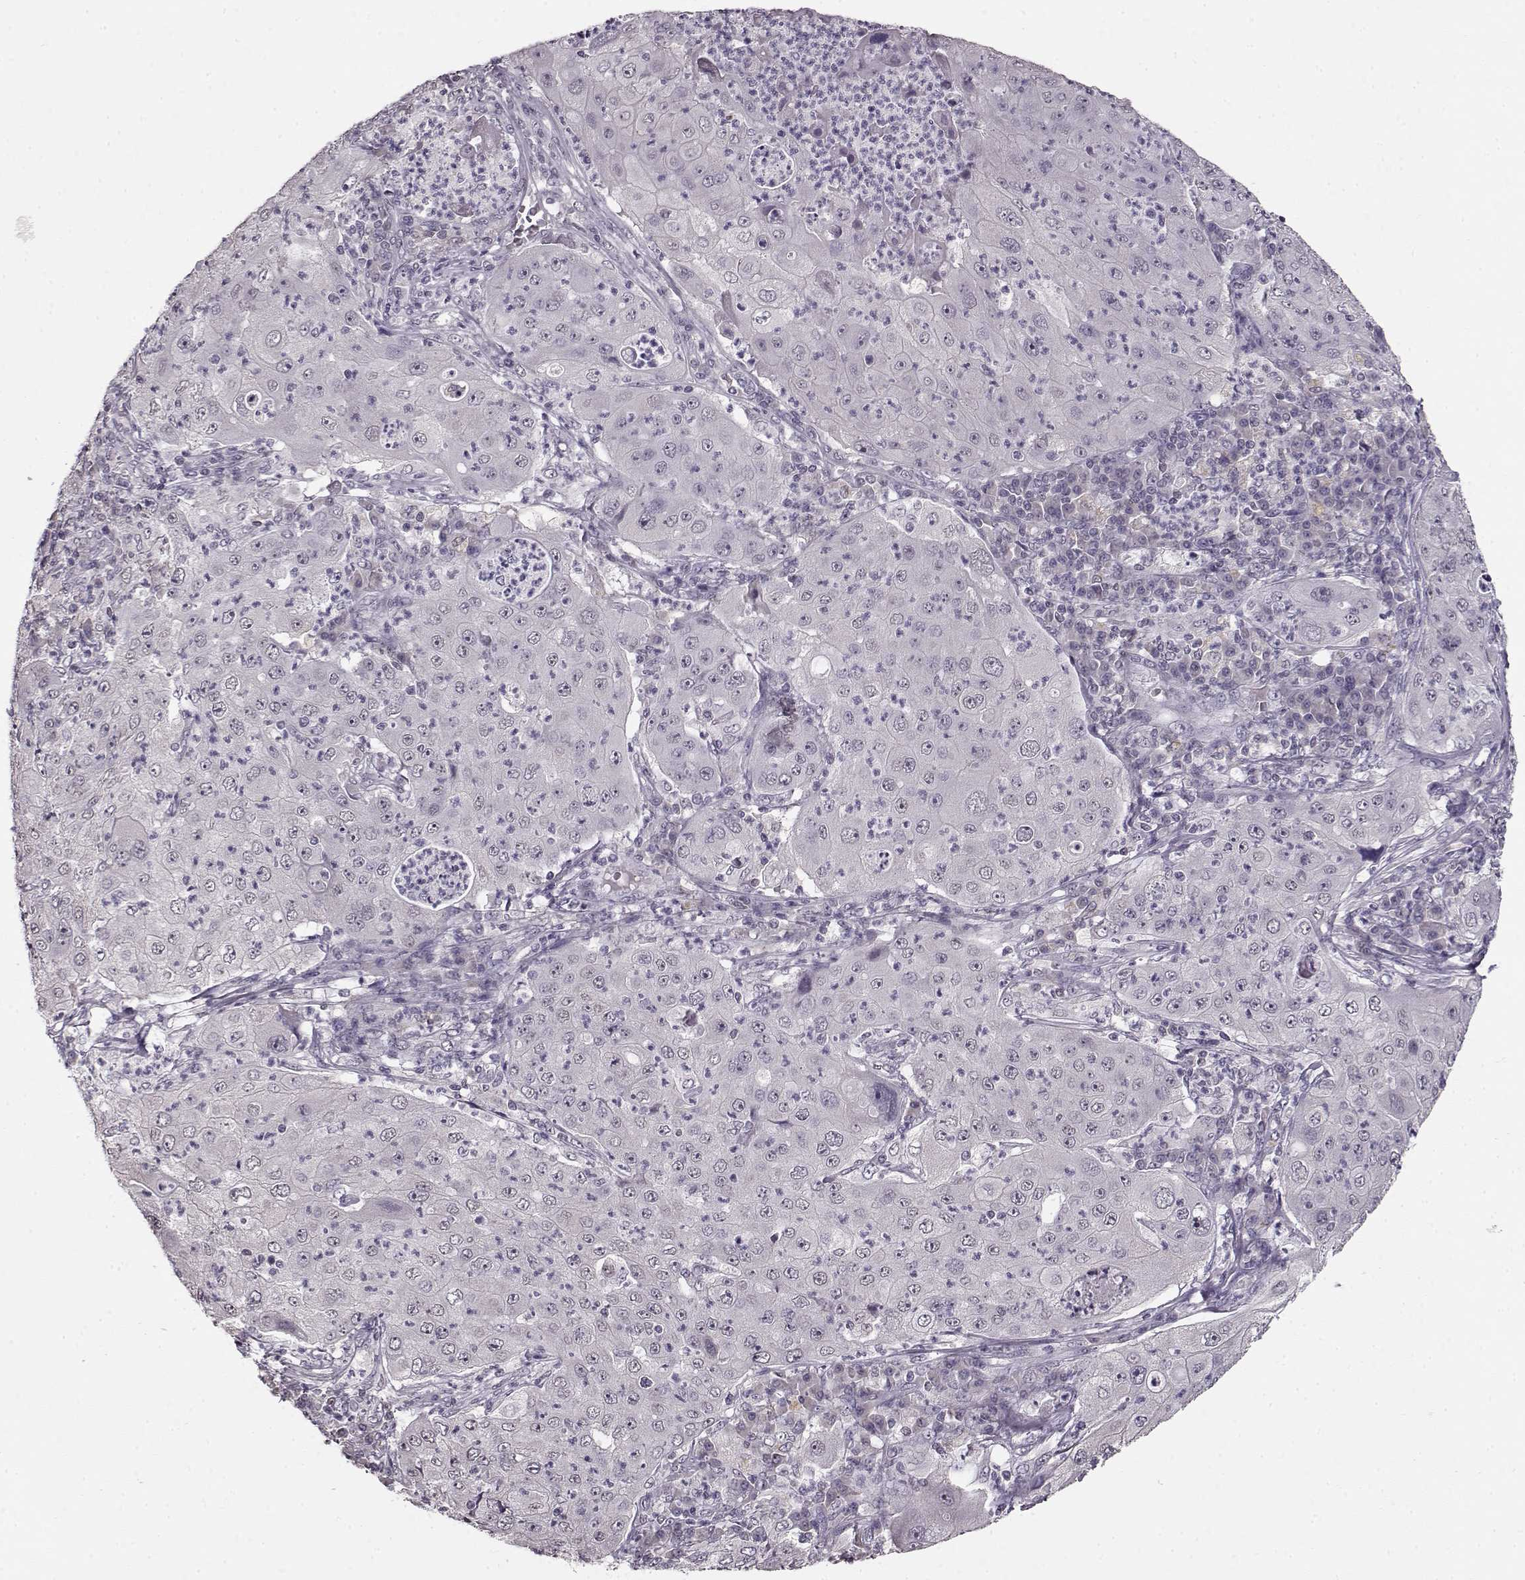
{"staining": {"intensity": "negative", "quantity": "none", "location": "none"}, "tissue": "lung cancer", "cell_type": "Tumor cells", "image_type": "cancer", "snomed": [{"axis": "morphology", "description": "Squamous cell carcinoma, NOS"}, {"axis": "topography", "description": "Lung"}], "caption": "This is an immunohistochemistry (IHC) histopathology image of lung cancer (squamous cell carcinoma). There is no staining in tumor cells.", "gene": "RP1L1", "patient": {"sex": "female", "age": 59}}